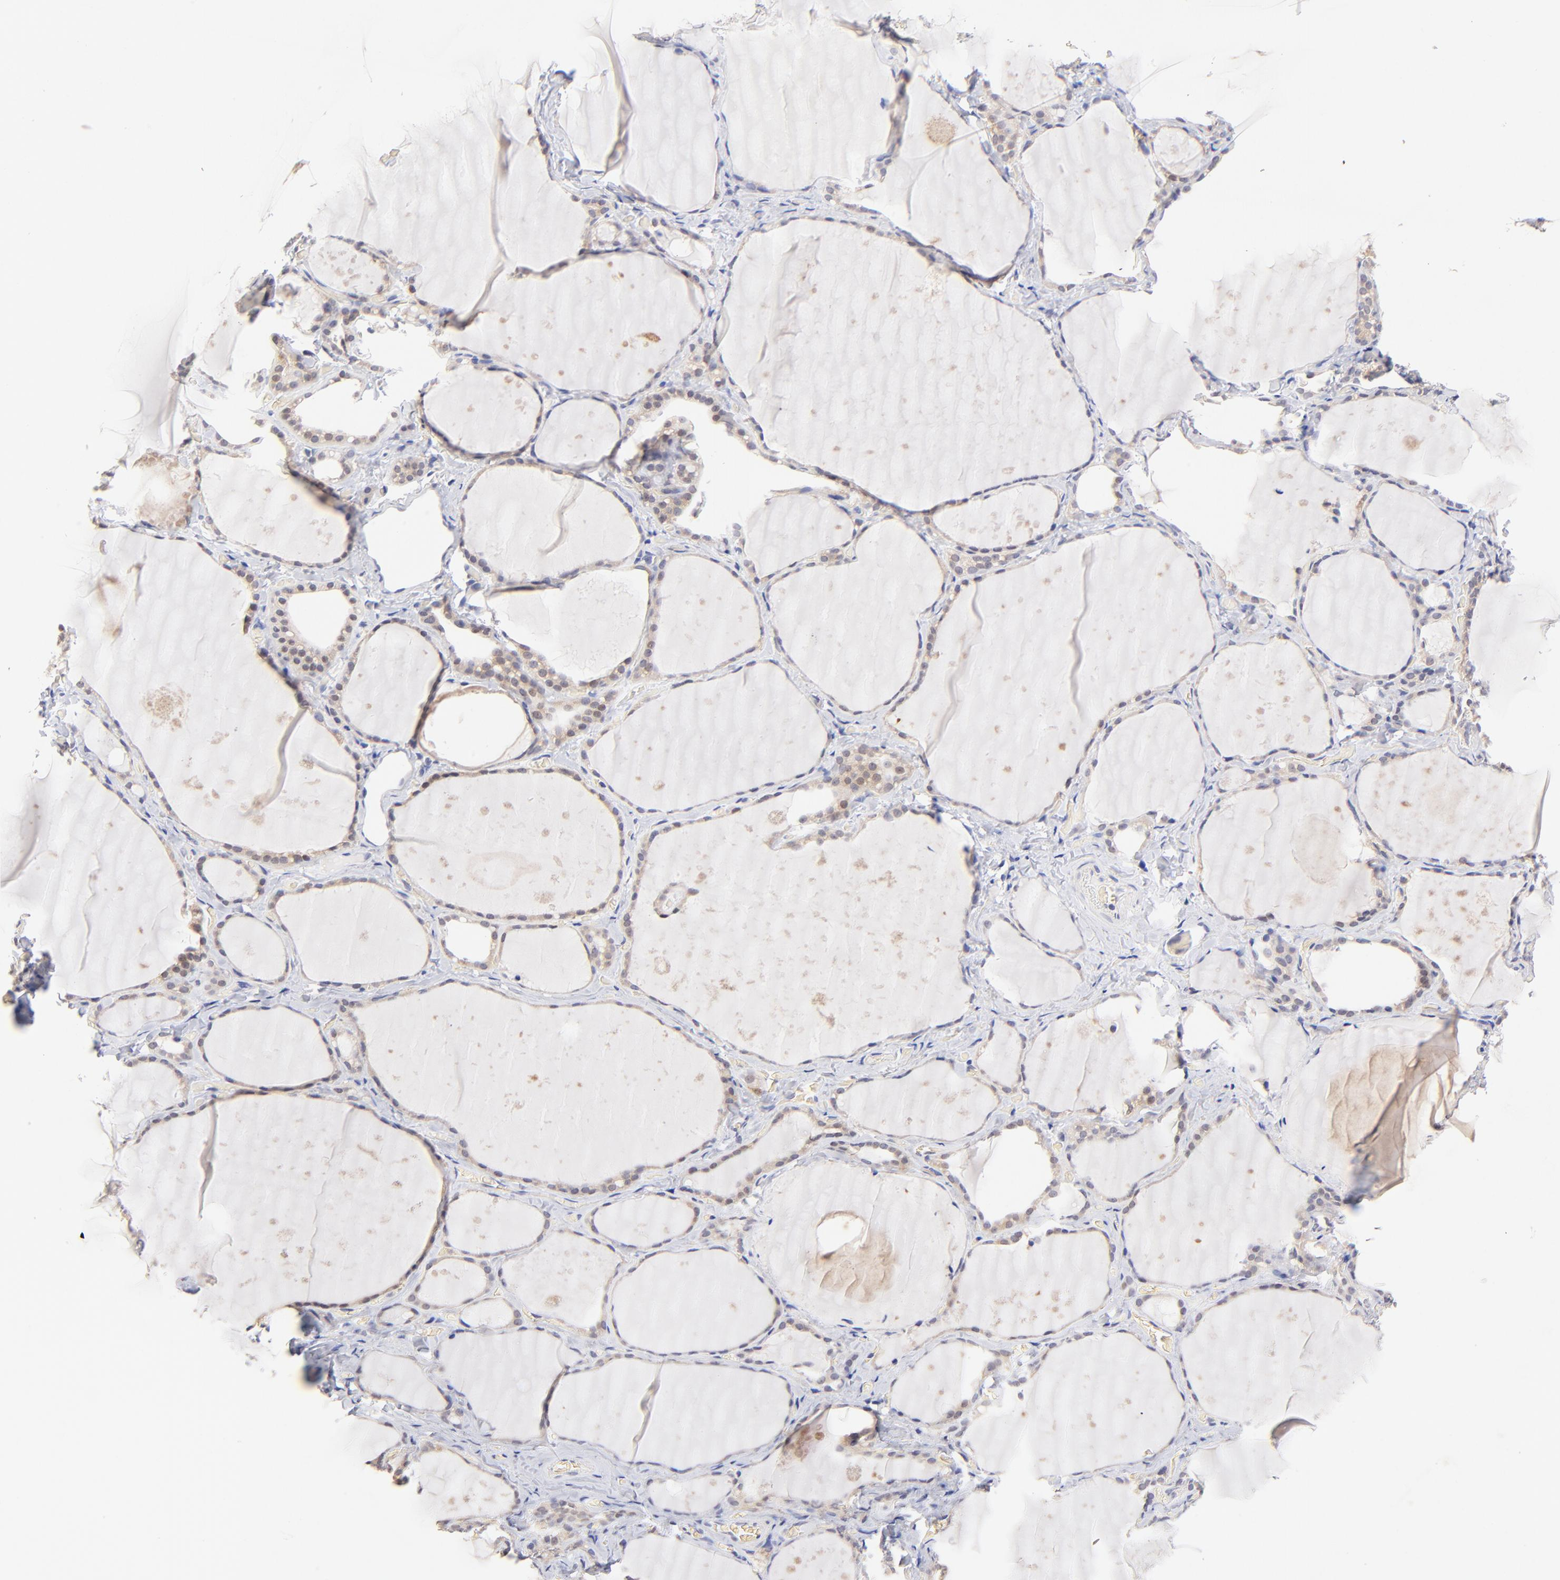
{"staining": {"intensity": "weak", "quantity": ">75%", "location": "cytoplasmic/membranous"}, "tissue": "thyroid gland", "cell_type": "Glandular cells", "image_type": "normal", "snomed": [{"axis": "morphology", "description": "Normal tissue, NOS"}, {"axis": "topography", "description": "Thyroid gland"}], "caption": "IHC histopathology image of benign thyroid gland: human thyroid gland stained using immunohistochemistry displays low levels of weak protein expression localized specifically in the cytoplasmic/membranous of glandular cells, appearing as a cytoplasmic/membranous brown color.", "gene": "ZNF155", "patient": {"sex": "female", "age": 75}}